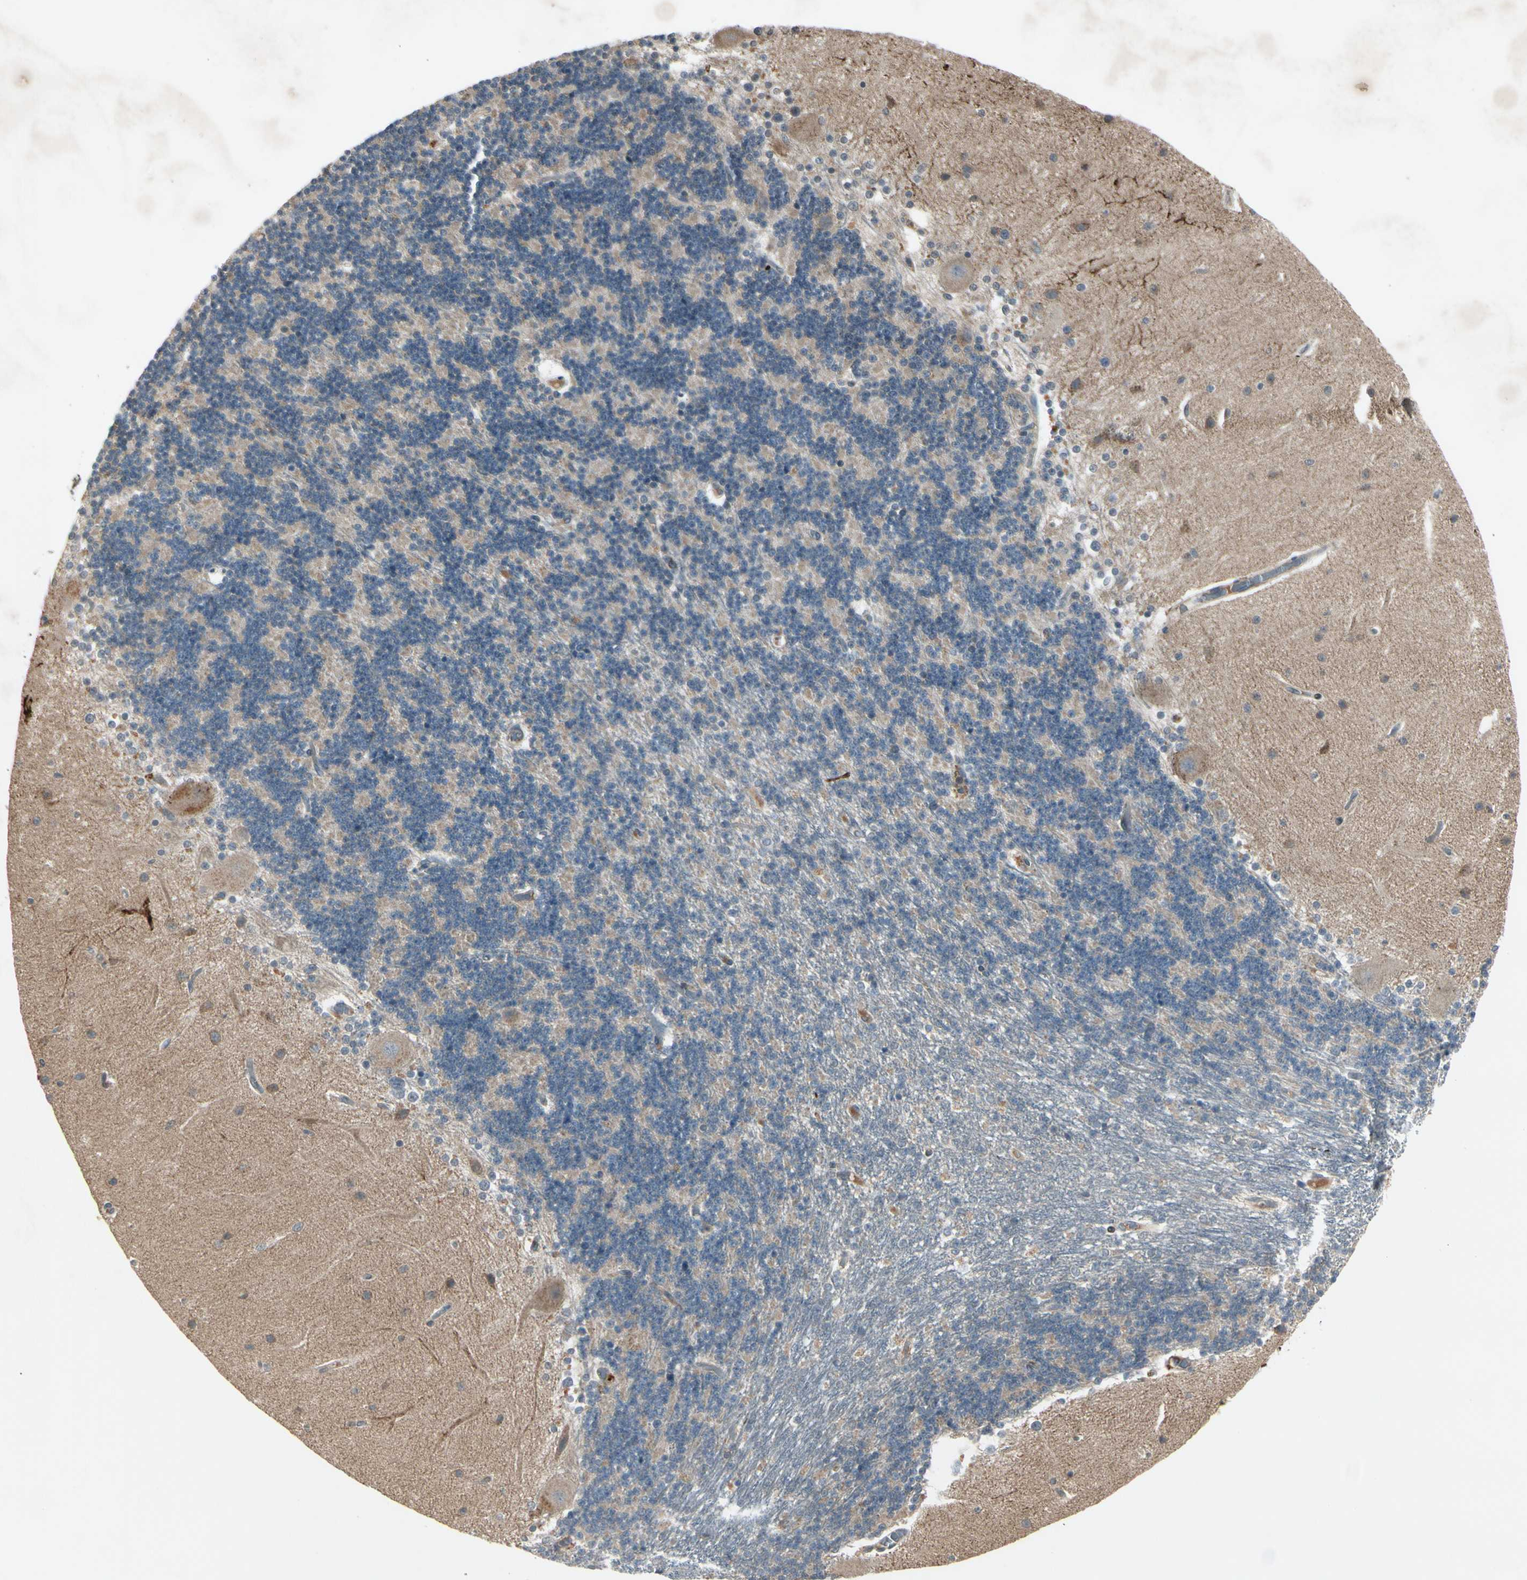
{"staining": {"intensity": "weak", "quantity": ">75%", "location": "cytoplasmic/membranous"}, "tissue": "cerebellum", "cell_type": "Cells in granular layer", "image_type": "normal", "snomed": [{"axis": "morphology", "description": "Normal tissue, NOS"}, {"axis": "topography", "description": "Cerebellum"}], "caption": "Immunohistochemistry of normal cerebellum displays low levels of weak cytoplasmic/membranous staining in about >75% of cells in granular layer. The protein is shown in brown color, while the nuclei are stained blue.", "gene": "FHDC1", "patient": {"sex": "female", "age": 54}}